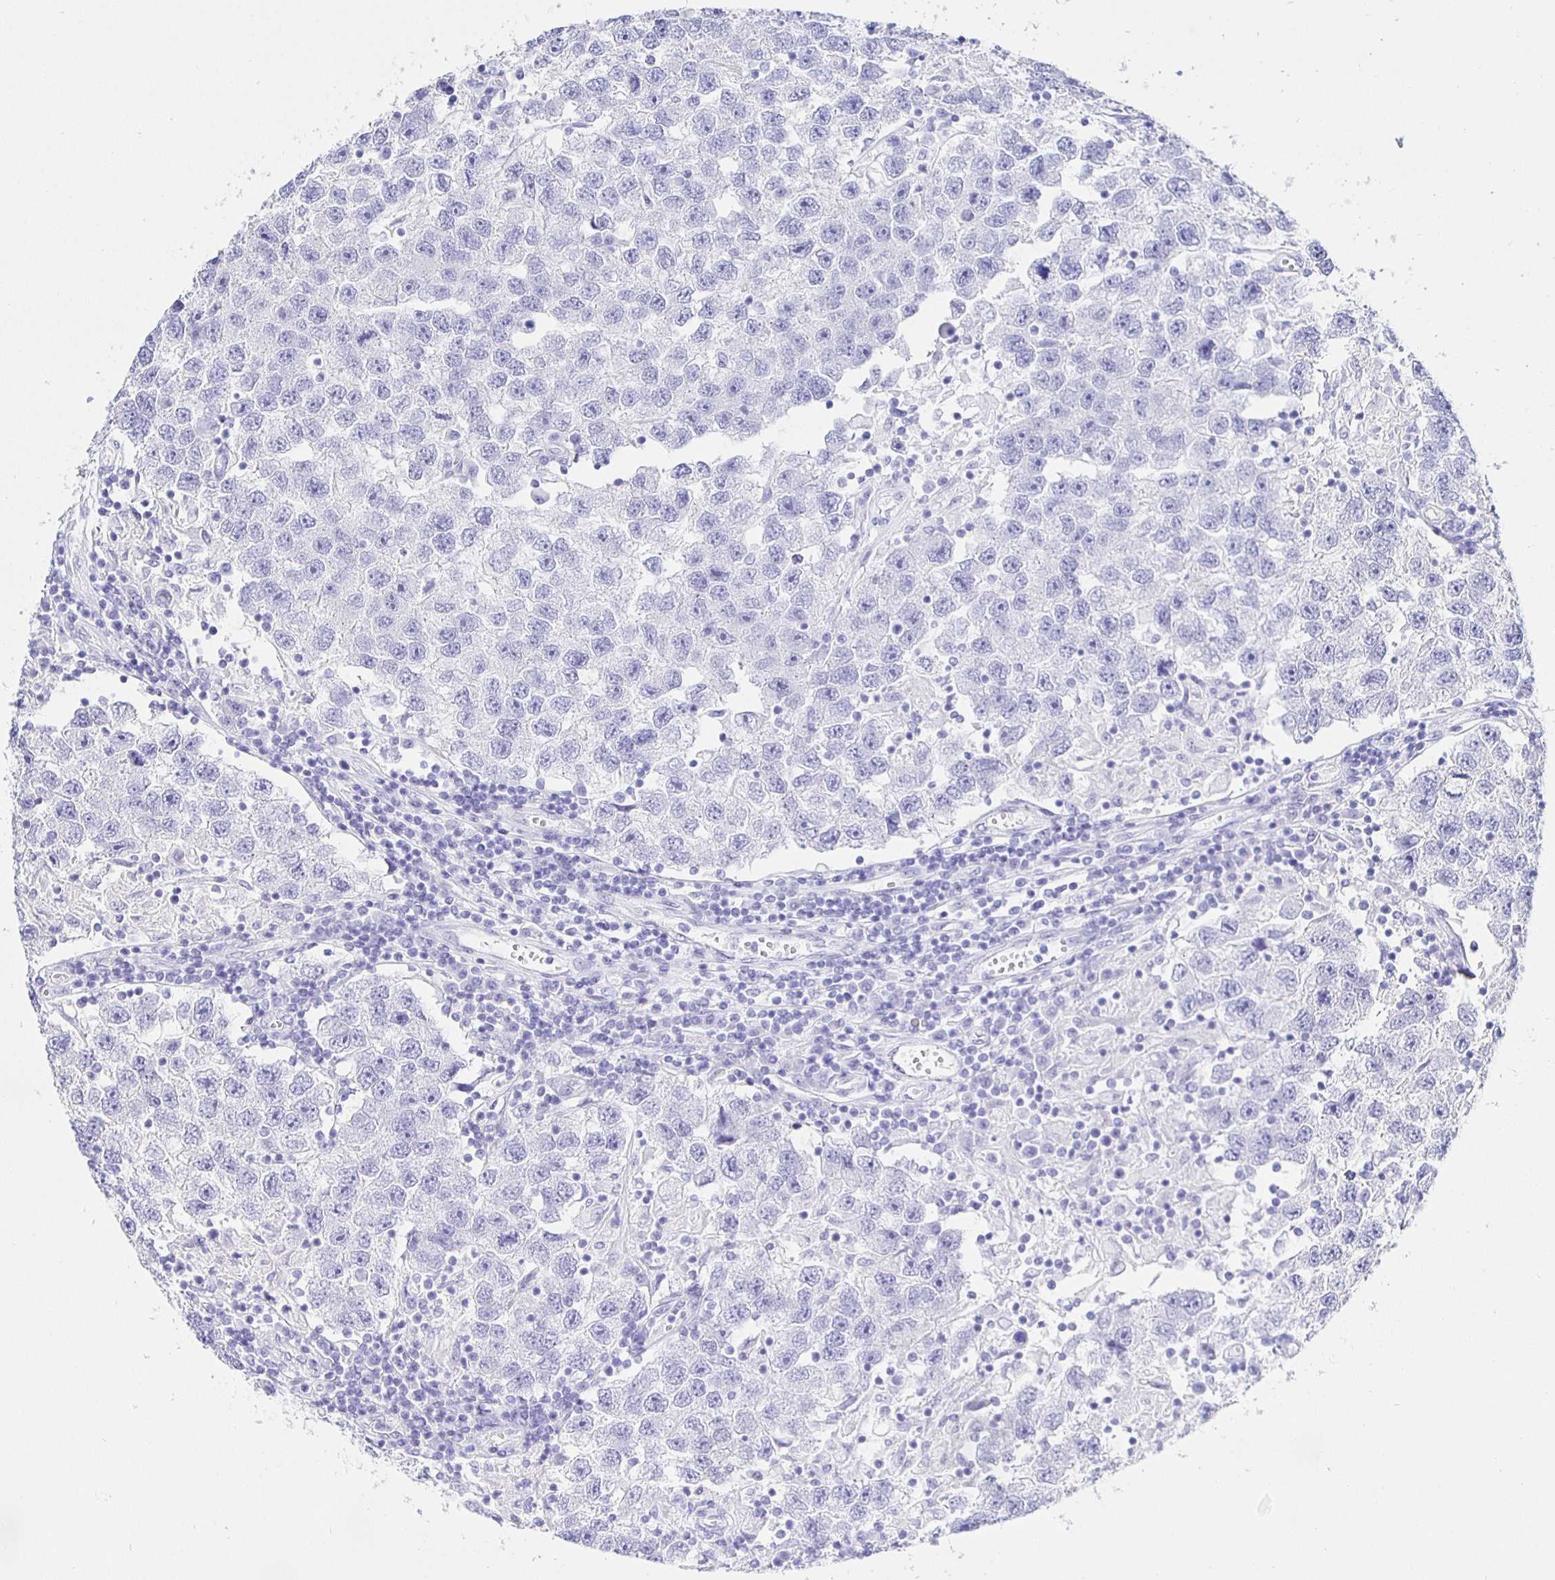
{"staining": {"intensity": "negative", "quantity": "none", "location": "none"}, "tissue": "testis cancer", "cell_type": "Tumor cells", "image_type": "cancer", "snomed": [{"axis": "morphology", "description": "Seminoma, NOS"}, {"axis": "topography", "description": "Testis"}], "caption": "An immunohistochemistry micrograph of testis cancer (seminoma) is shown. There is no staining in tumor cells of testis cancer (seminoma).", "gene": "HSPA4L", "patient": {"sex": "male", "age": 26}}